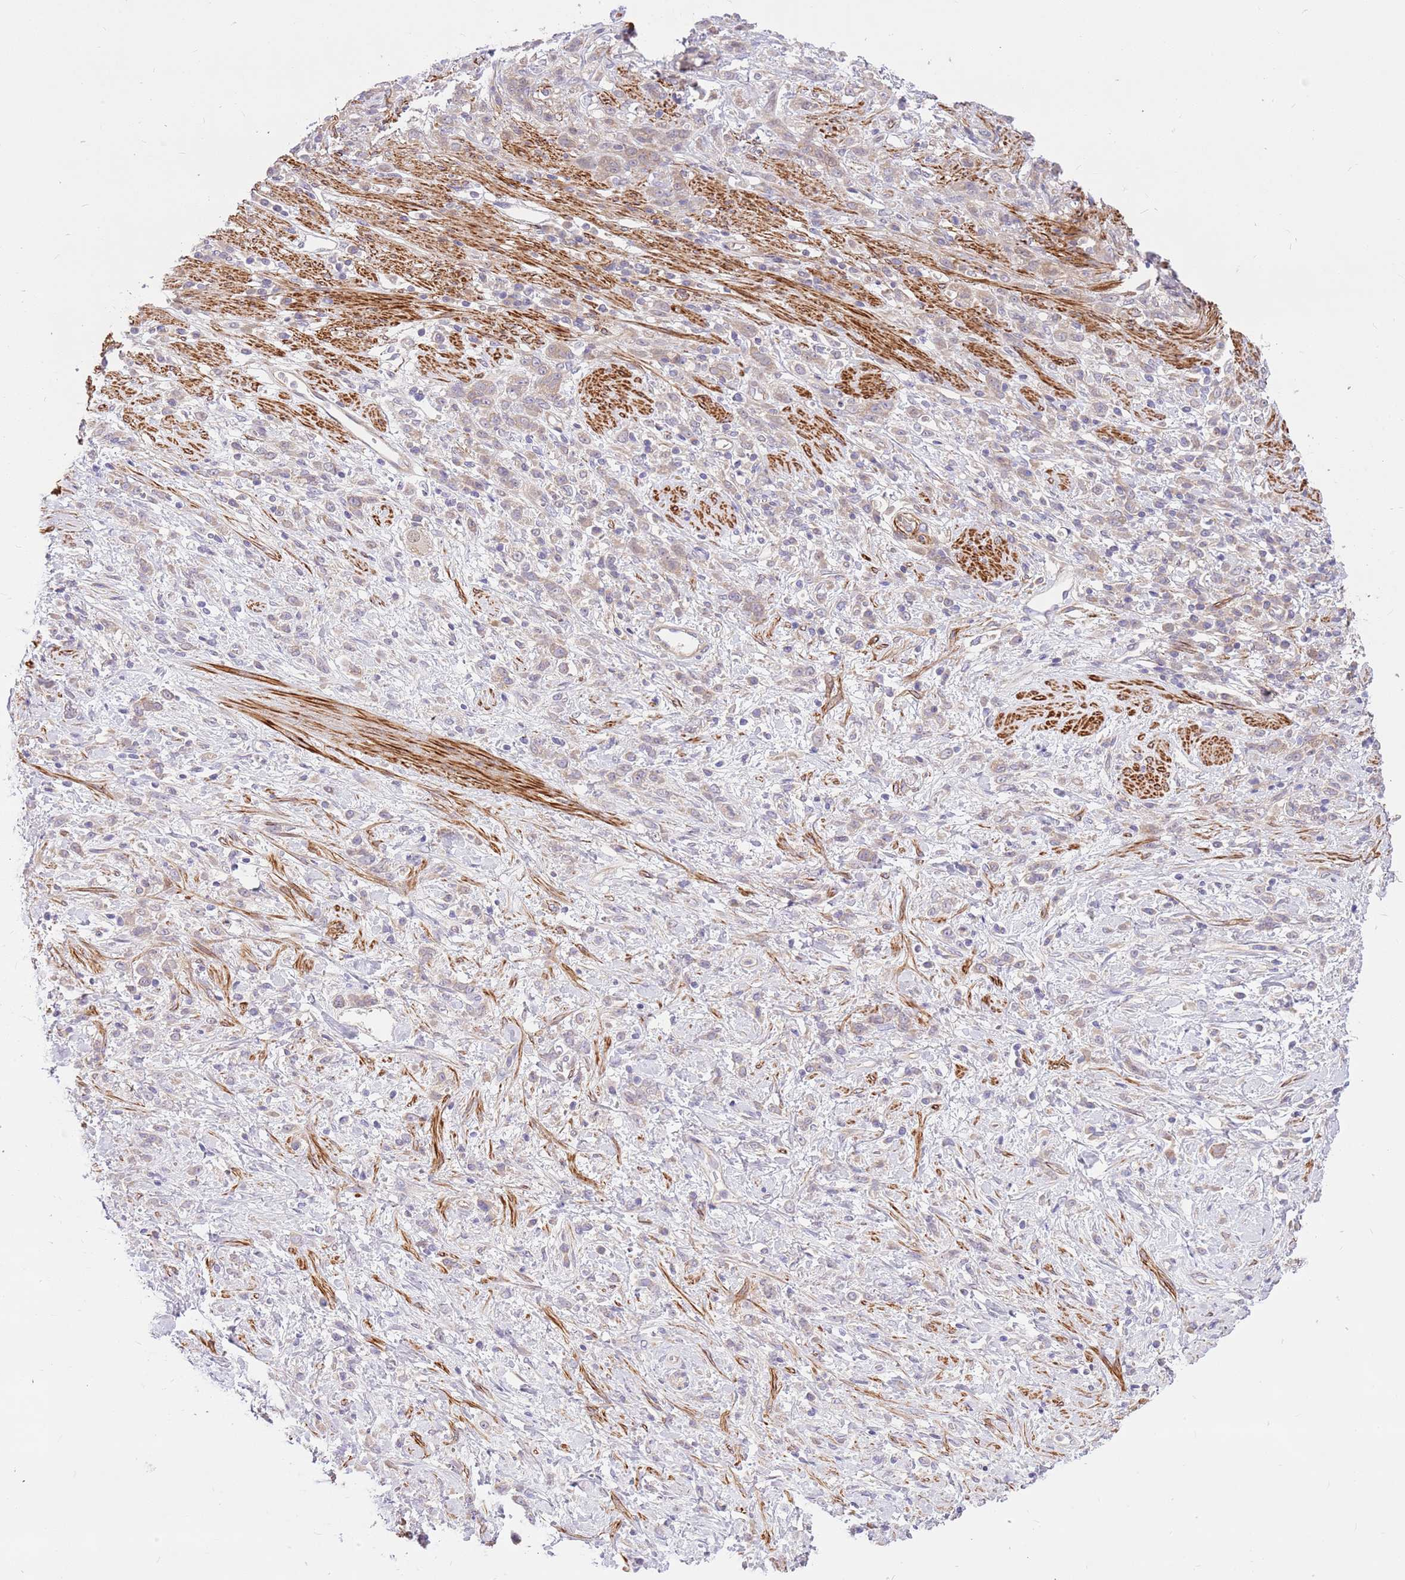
{"staining": {"intensity": "weak", "quantity": "<25%", "location": "cytoplasmic/membranous"}, "tissue": "stomach cancer", "cell_type": "Tumor cells", "image_type": "cancer", "snomed": [{"axis": "morphology", "description": "Adenocarcinoma, NOS"}, {"axis": "topography", "description": "Stomach"}], "caption": "Protein analysis of stomach cancer reveals no significant expression in tumor cells.", "gene": "MVD", "patient": {"sex": "female", "age": 60}}